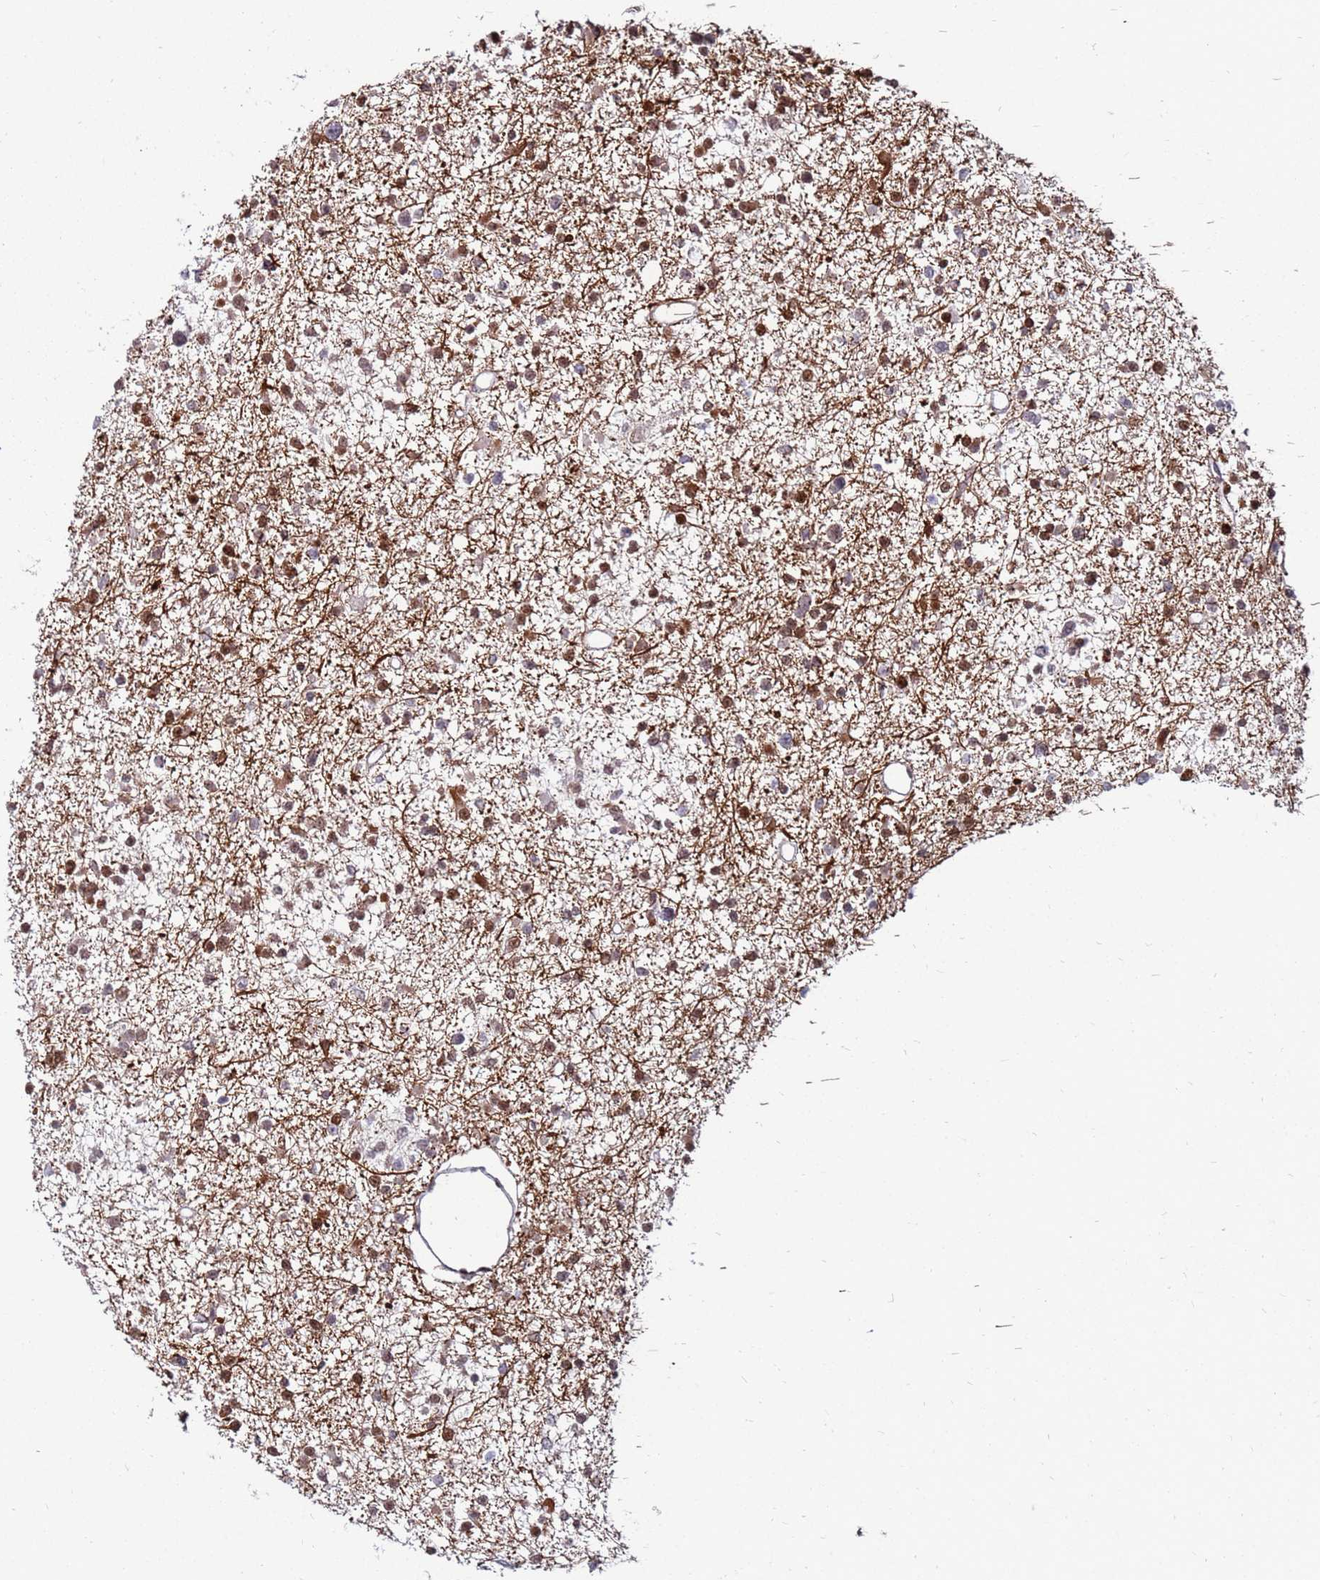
{"staining": {"intensity": "moderate", "quantity": ">75%", "location": "nuclear"}, "tissue": "glioma", "cell_type": "Tumor cells", "image_type": "cancer", "snomed": [{"axis": "morphology", "description": "Glioma, malignant, Low grade"}, {"axis": "topography", "description": "Brain"}], "caption": "Malignant low-grade glioma was stained to show a protein in brown. There is medium levels of moderate nuclear expression in about >75% of tumor cells.", "gene": "KPNA4", "patient": {"sex": "female", "age": 22}}